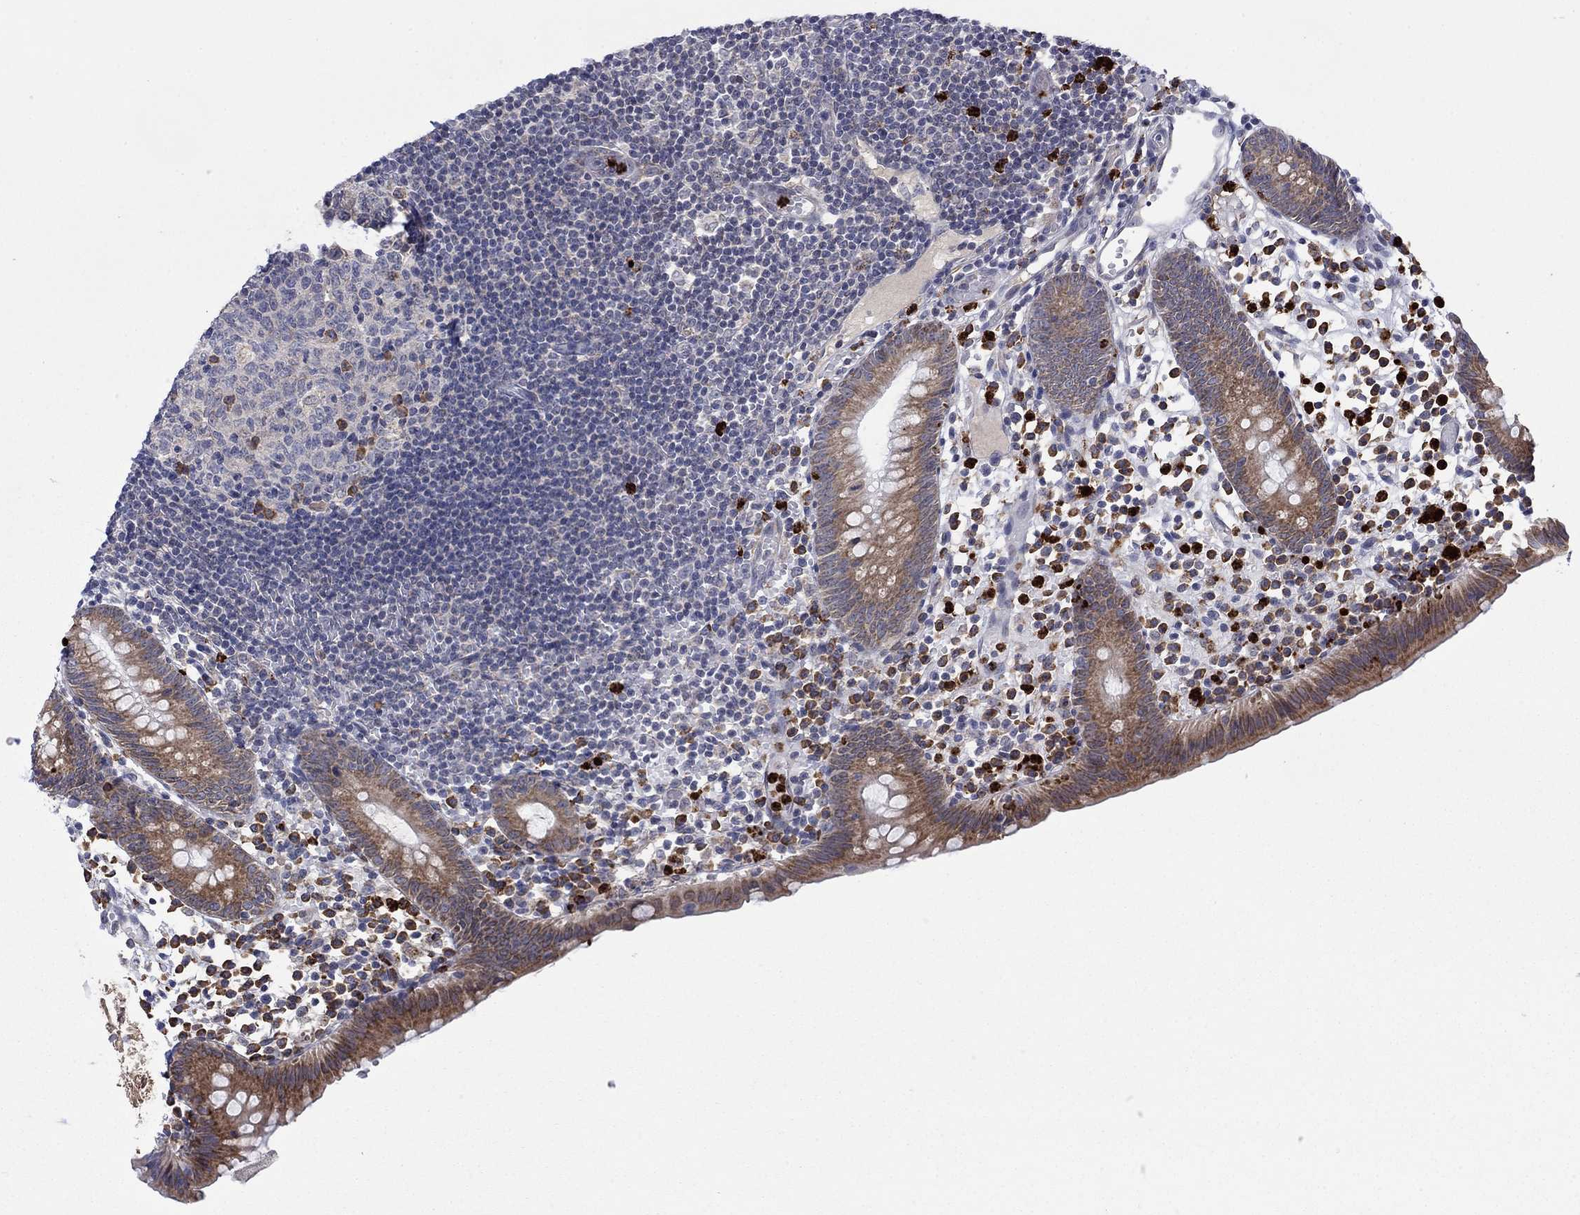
{"staining": {"intensity": "moderate", "quantity": "25%-75%", "location": "cytoplasmic/membranous"}, "tissue": "appendix", "cell_type": "Glandular cells", "image_type": "normal", "snomed": [{"axis": "morphology", "description": "Normal tissue, NOS"}, {"axis": "topography", "description": "Appendix"}], "caption": "Immunohistochemical staining of unremarkable appendix displays moderate cytoplasmic/membranous protein expression in approximately 25%-75% of glandular cells. (brown staining indicates protein expression, while blue staining denotes nuclei).", "gene": "MTRFR", "patient": {"sex": "female", "age": 40}}